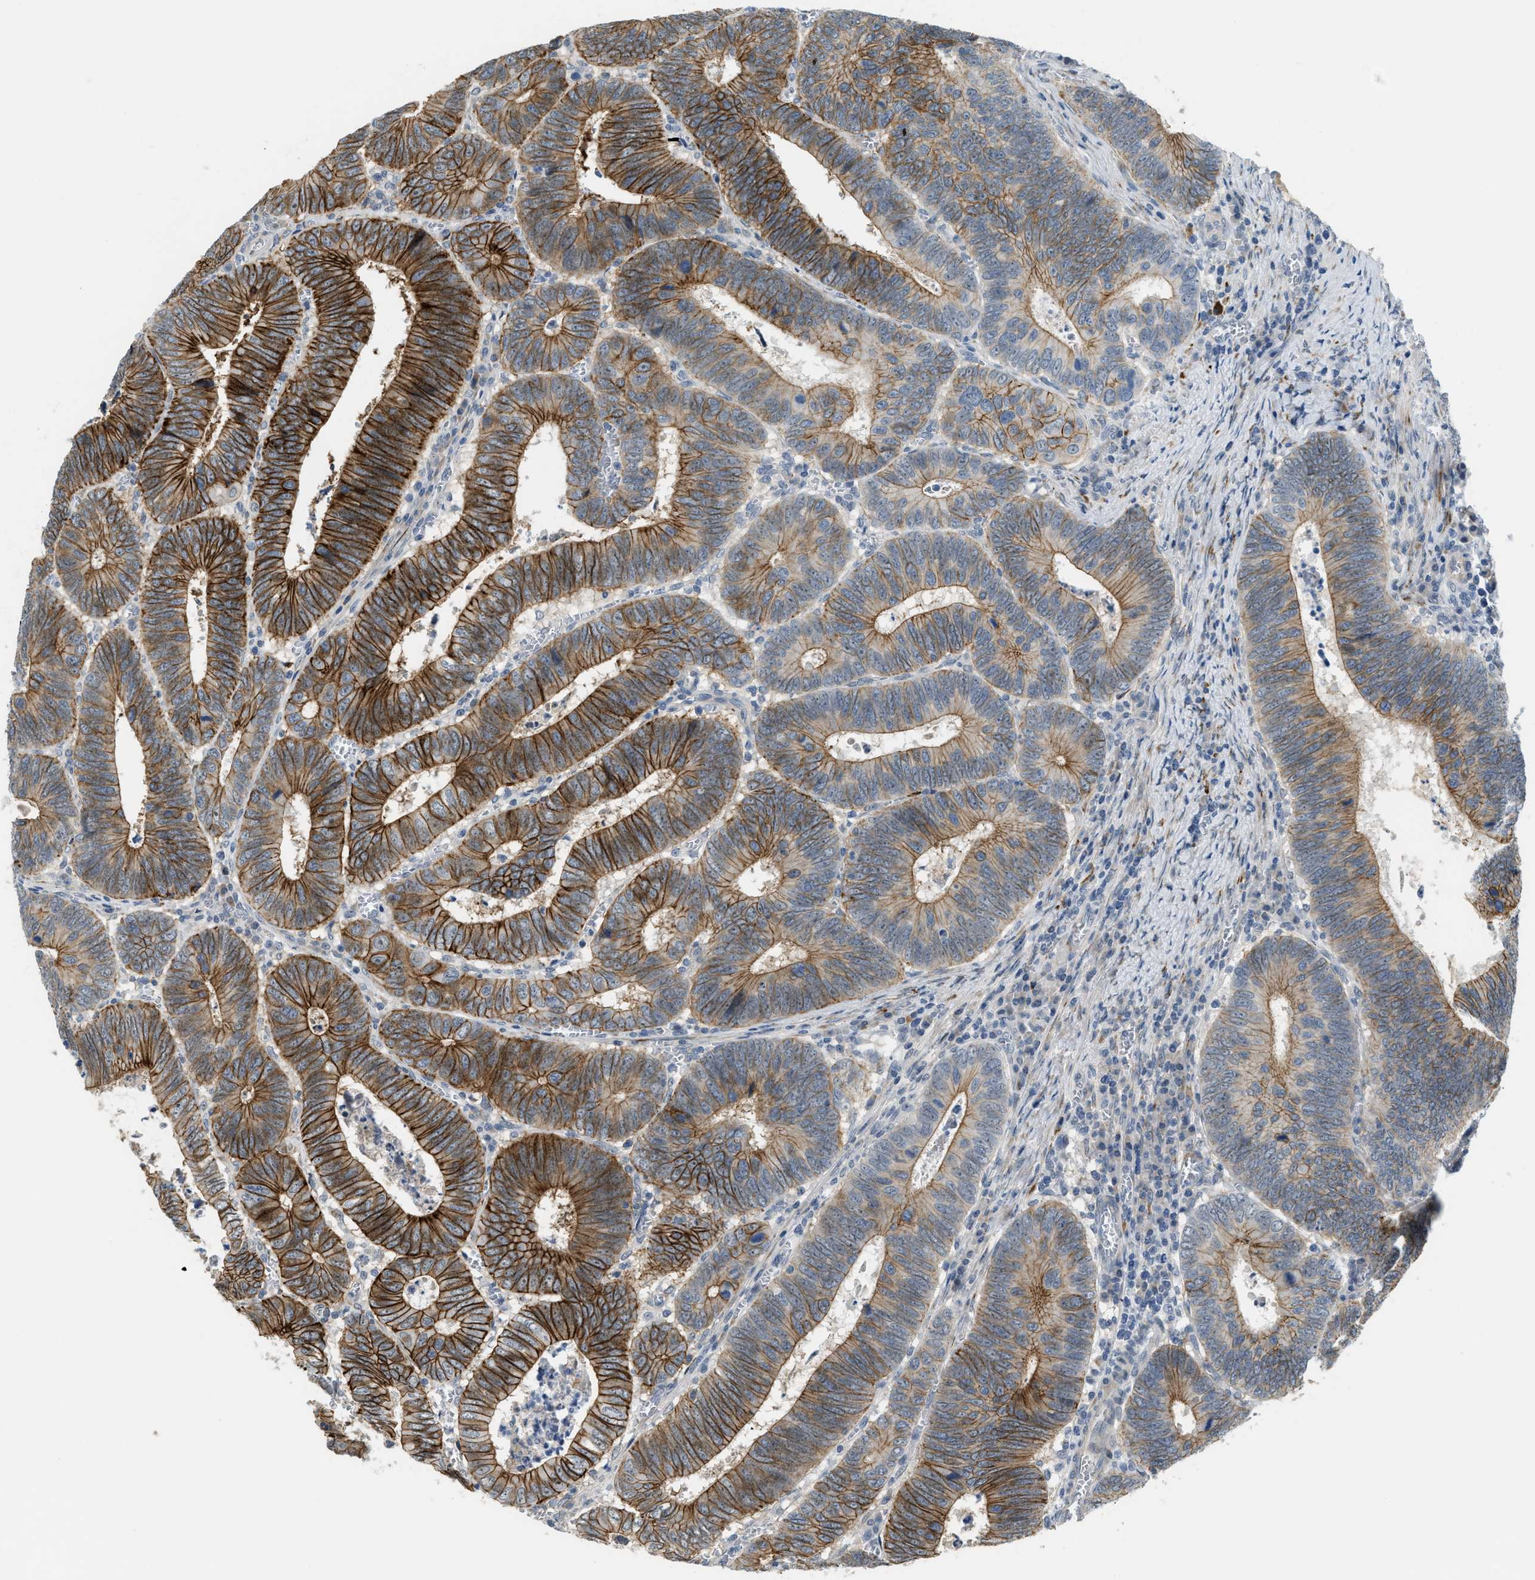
{"staining": {"intensity": "strong", "quantity": "25%-75%", "location": "cytoplasmic/membranous"}, "tissue": "colorectal cancer", "cell_type": "Tumor cells", "image_type": "cancer", "snomed": [{"axis": "morphology", "description": "Inflammation, NOS"}, {"axis": "morphology", "description": "Adenocarcinoma, NOS"}, {"axis": "topography", "description": "Colon"}], "caption": "High-power microscopy captured an immunohistochemistry micrograph of colorectal cancer (adenocarcinoma), revealing strong cytoplasmic/membranous expression in approximately 25%-75% of tumor cells.", "gene": "TMEM154", "patient": {"sex": "male", "age": 72}}